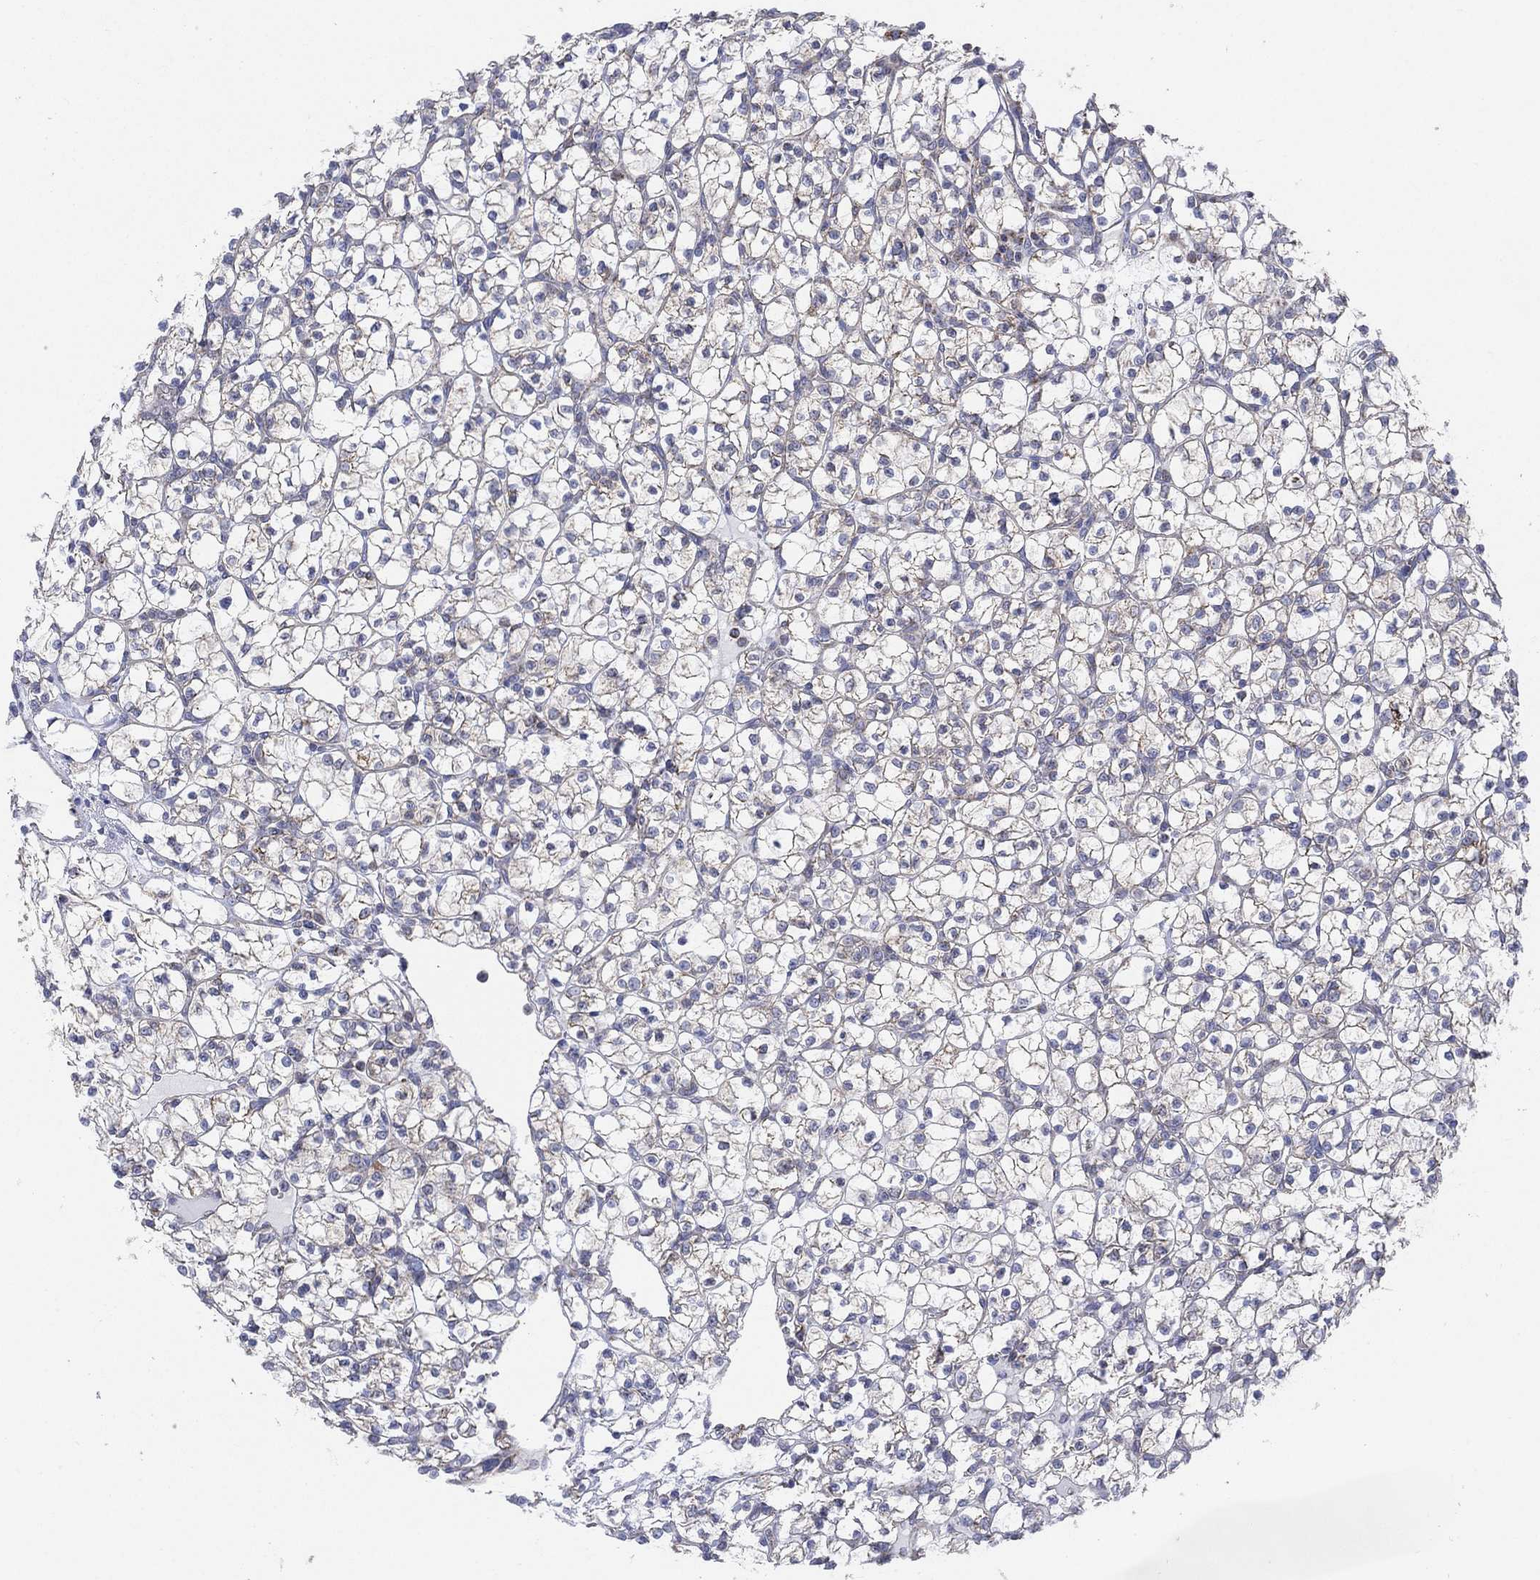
{"staining": {"intensity": "weak", "quantity": "<25%", "location": "cytoplasmic/membranous"}, "tissue": "renal cancer", "cell_type": "Tumor cells", "image_type": "cancer", "snomed": [{"axis": "morphology", "description": "Adenocarcinoma, NOS"}, {"axis": "topography", "description": "Kidney"}], "caption": "Renal cancer (adenocarcinoma) was stained to show a protein in brown. There is no significant expression in tumor cells.", "gene": "INA", "patient": {"sex": "female", "age": 89}}